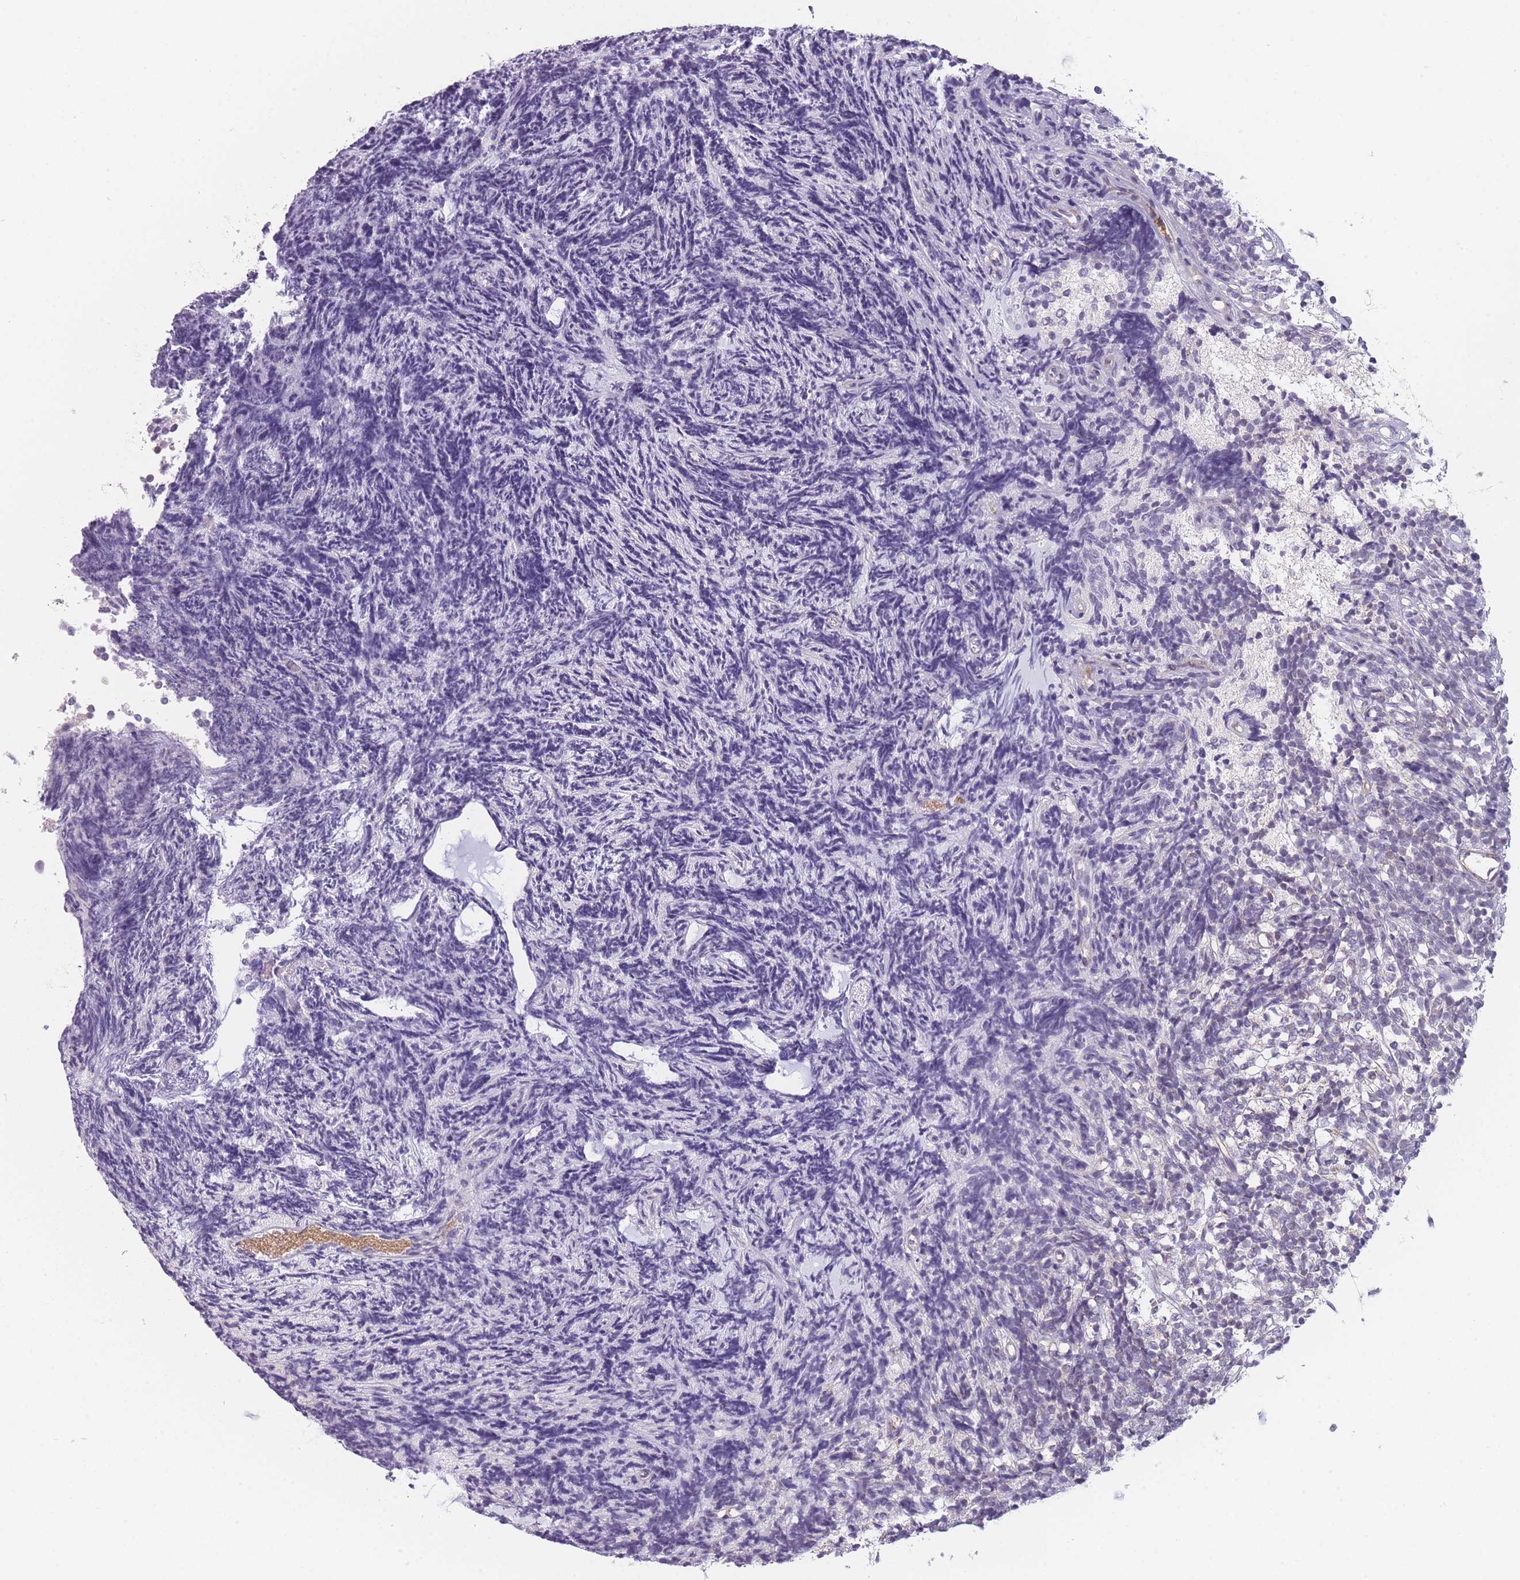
{"staining": {"intensity": "negative", "quantity": "none", "location": "none"}, "tissue": "glioma", "cell_type": "Tumor cells", "image_type": "cancer", "snomed": [{"axis": "morphology", "description": "Glioma, malignant, Low grade"}, {"axis": "topography", "description": "Brain"}], "caption": "Immunohistochemical staining of human malignant low-grade glioma exhibits no significant positivity in tumor cells.", "gene": "SIN3B", "patient": {"sex": "female", "age": 1}}